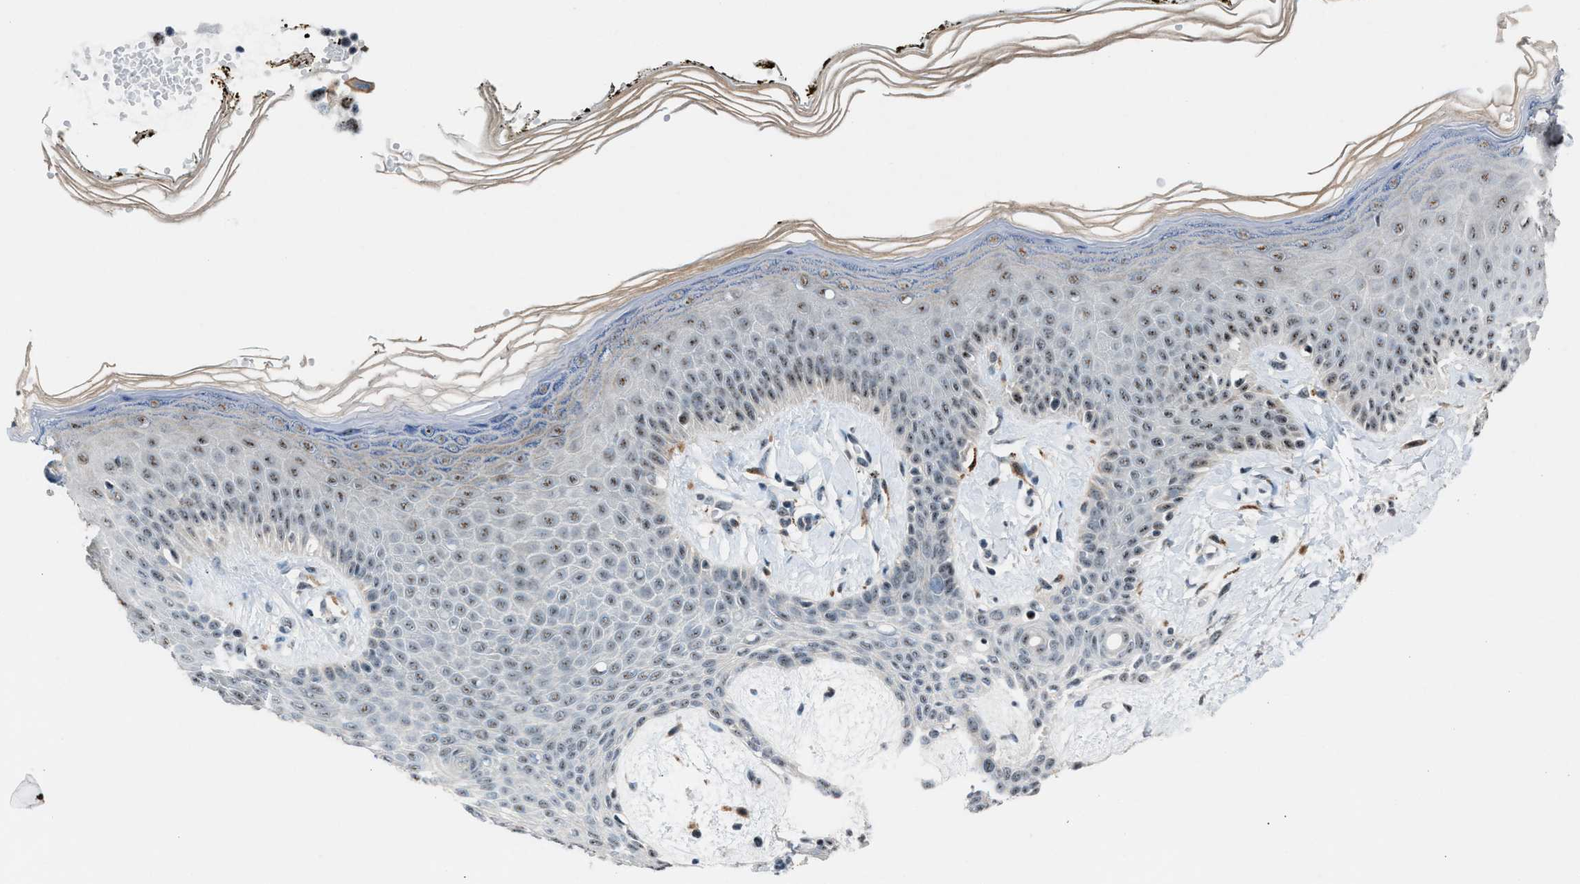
{"staining": {"intensity": "weak", "quantity": "25%-75%", "location": "cytoplasmic/membranous"}, "tissue": "skin", "cell_type": "Fibroblasts", "image_type": "normal", "snomed": [{"axis": "morphology", "description": "Normal tissue, NOS"}, {"axis": "topography", "description": "Skin"}, {"axis": "topography", "description": "Peripheral nerve tissue"}], "caption": "This micrograph demonstrates IHC staining of benign skin, with low weak cytoplasmic/membranous staining in approximately 25%-75% of fibroblasts.", "gene": "CENPP", "patient": {"sex": "male", "age": 24}}